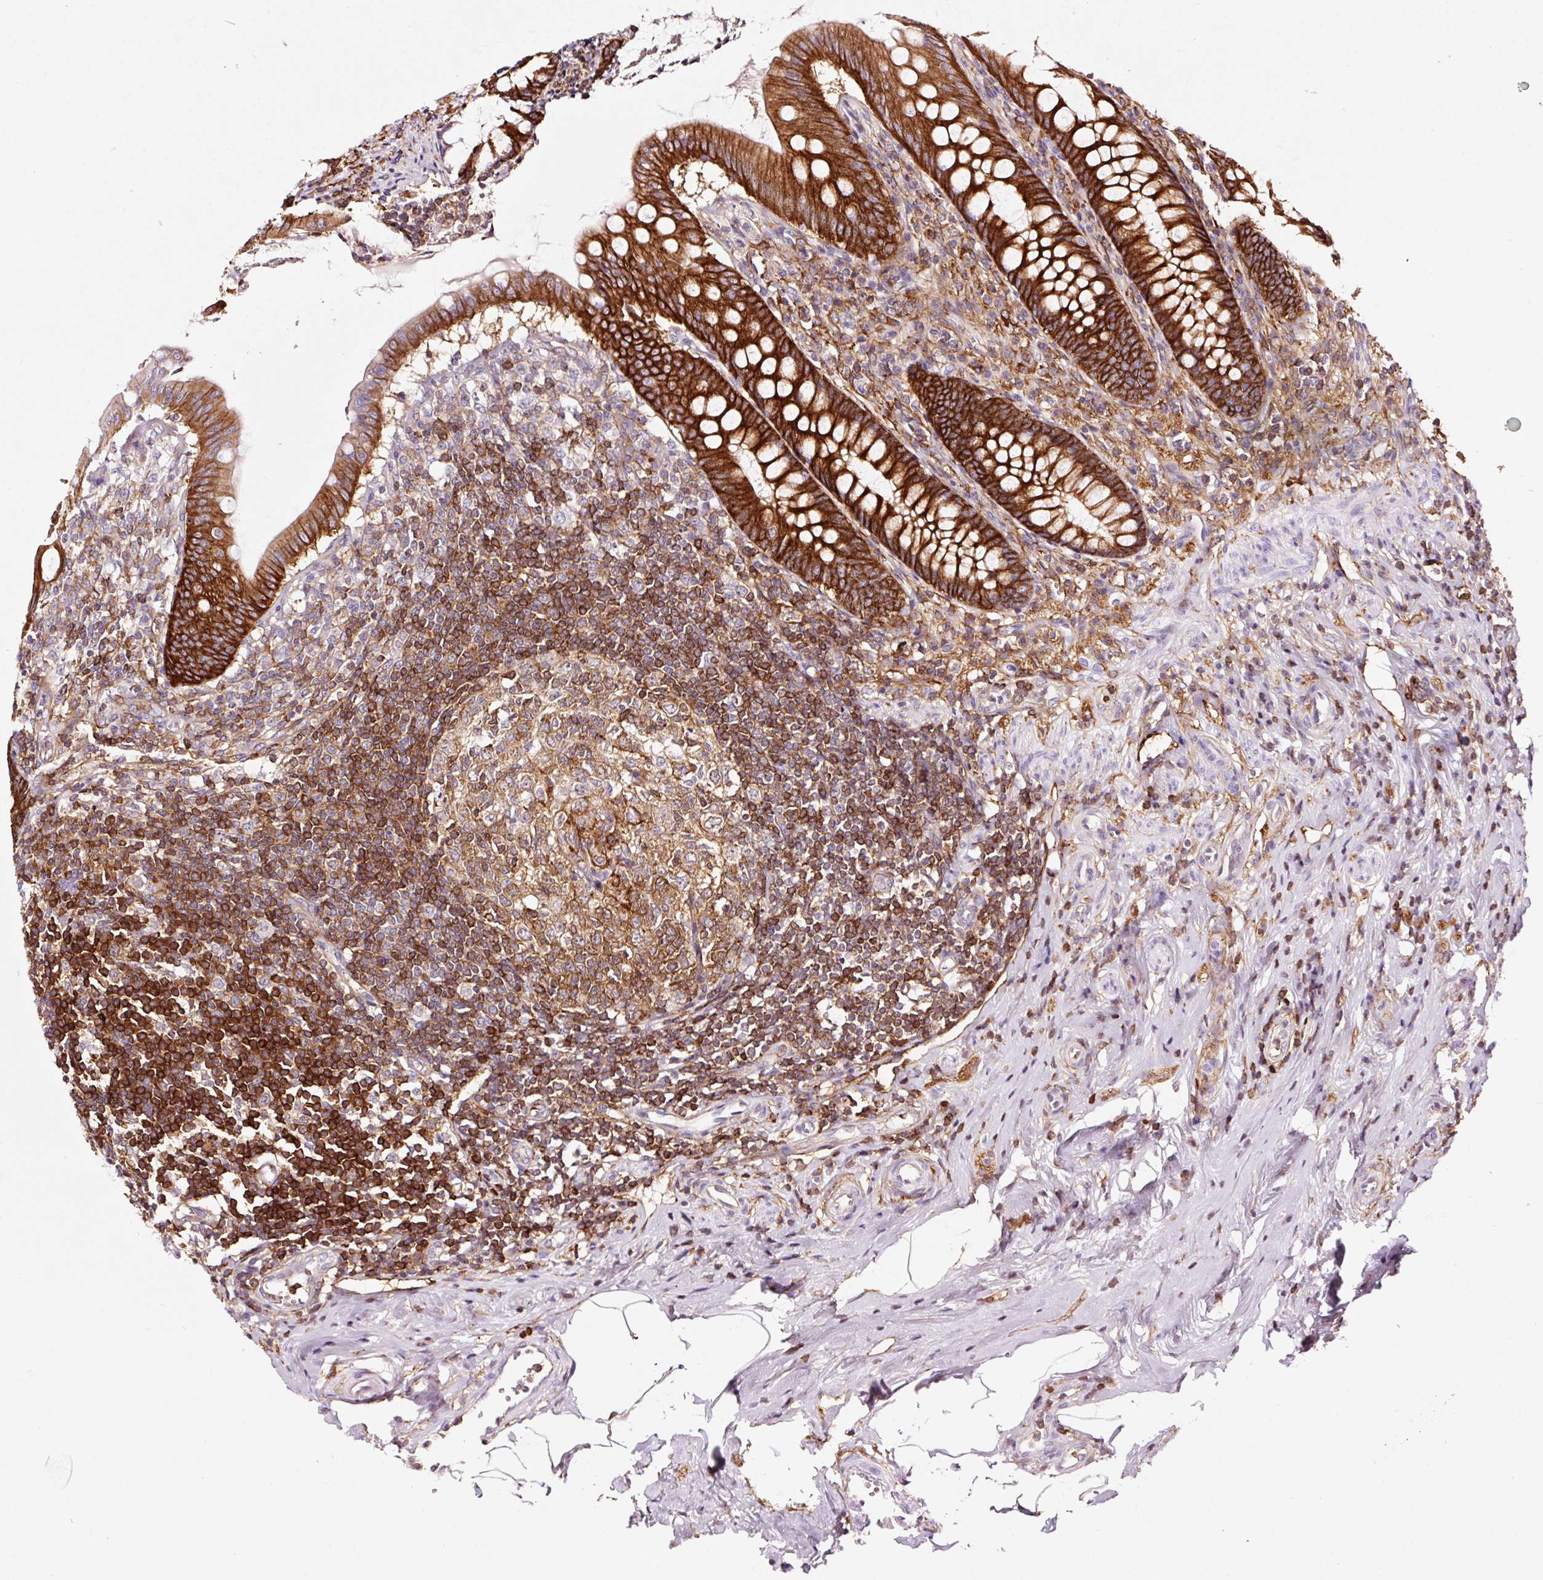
{"staining": {"intensity": "strong", "quantity": ">75%", "location": "cytoplasmic/membranous"}, "tissue": "appendix", "cell_type": "Glandular cells", "image_type": "normal", "snomed": [{"axis": "morphology", "description": "Normal tissue, NOS"}, {"axis": "topography", "description": "Appendix"}], "caption": "Immunohistochemistry micrograph of unremarkable appendix: human appendix stained using immunohistochemistry exhibits high levels of strong protein expression localized specifically in the cytoplasmic/membranous of glandular cells, appearing as a cytoplasmic/membranous brown color.", "gene": "ADD3", "patient": {"sex": "female", "age": 51}}